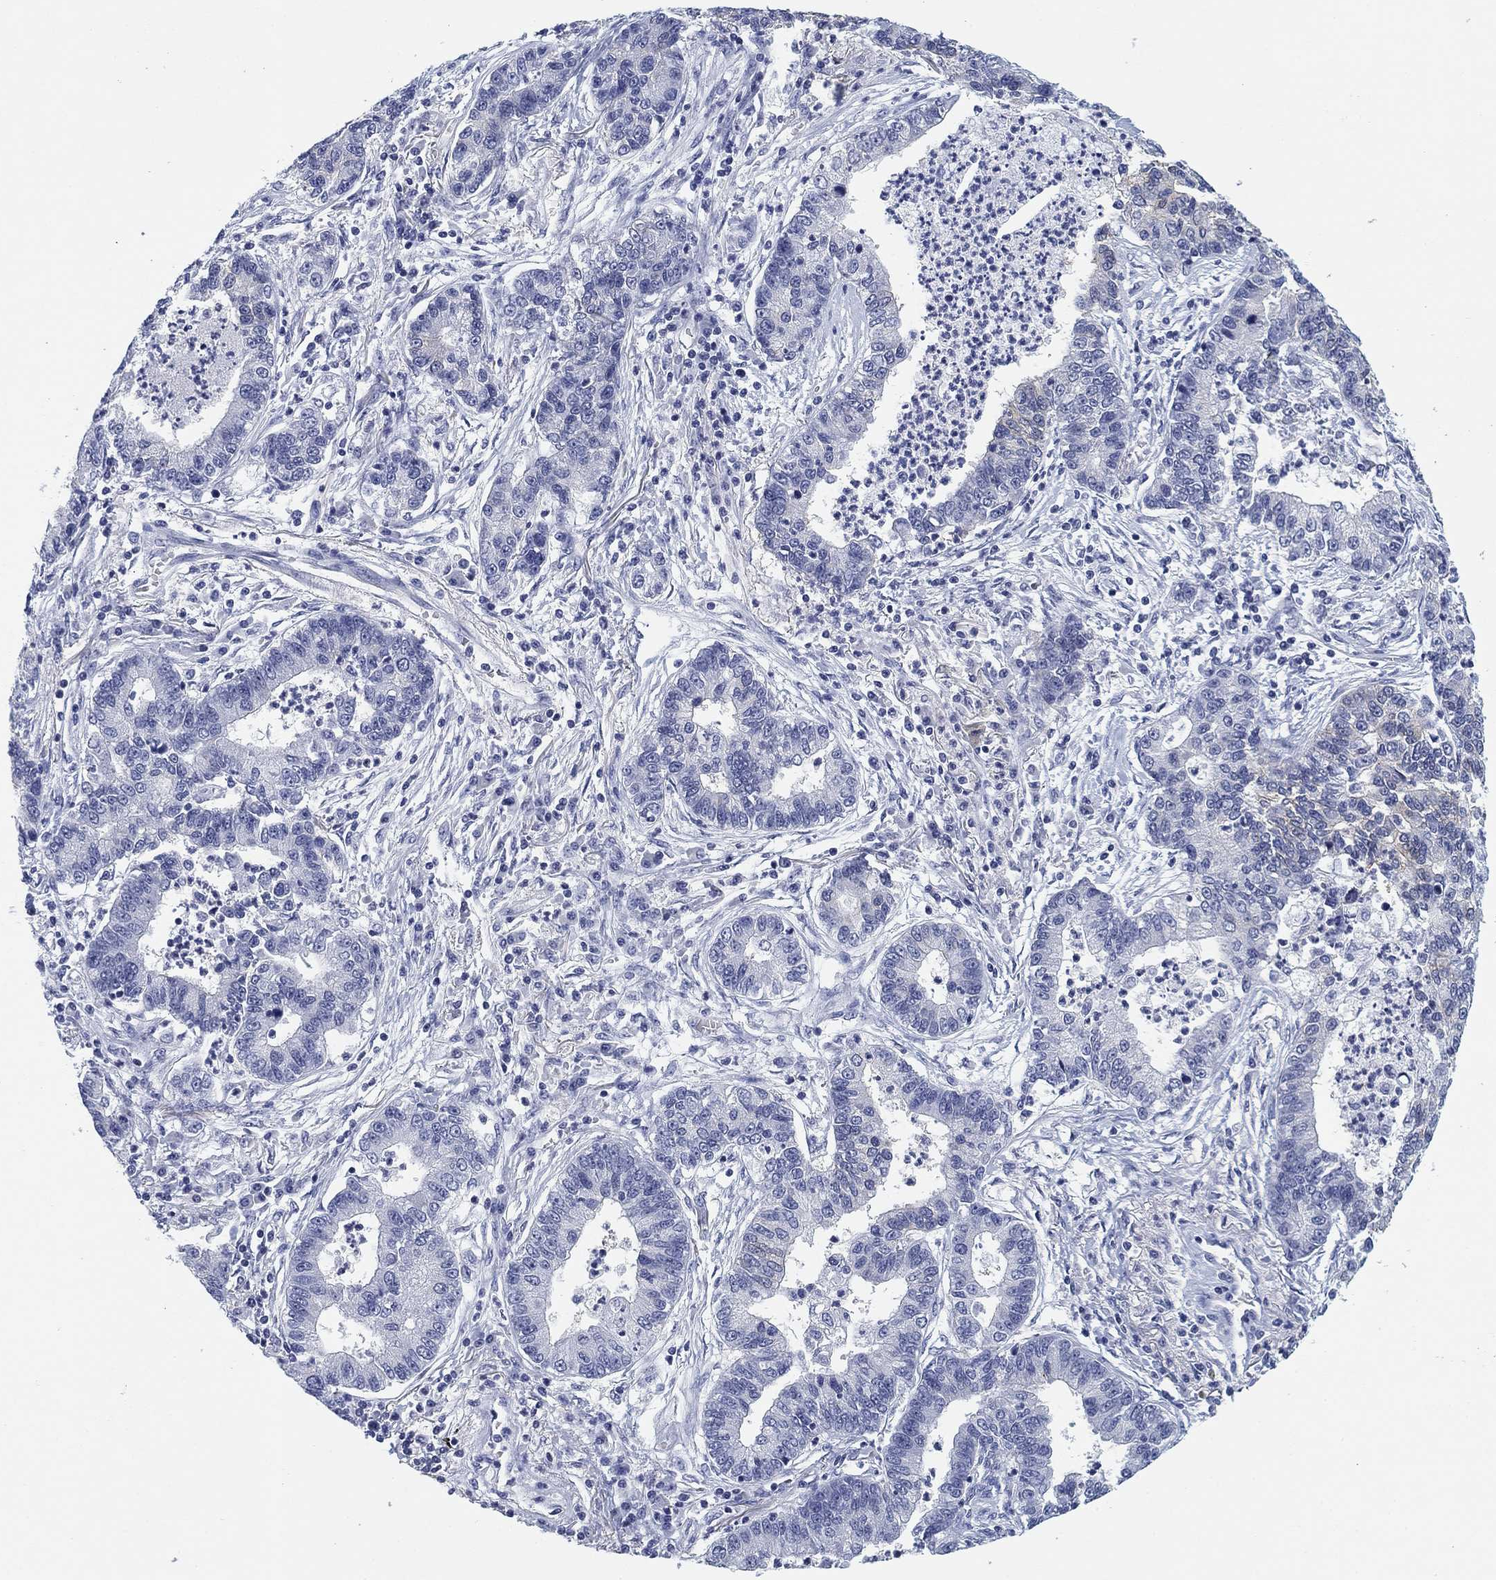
{"staining": {"intensity": "negative", "quantity": "none", "location": "none"}, "tissue": "lung cancer", "cell_type": "Tumor cells", "image_type": "cancer", "snomed": [{"axis": "morphology", "description": "Adenocarcinoma, NOS"}, {"axis": "topography", "description": "Lung"}], "caption": "Tumor cells are negative for protein expression in human lung cancer.", "gene": "CLUL1", "patient": {"sex": "female", "age": 57}}